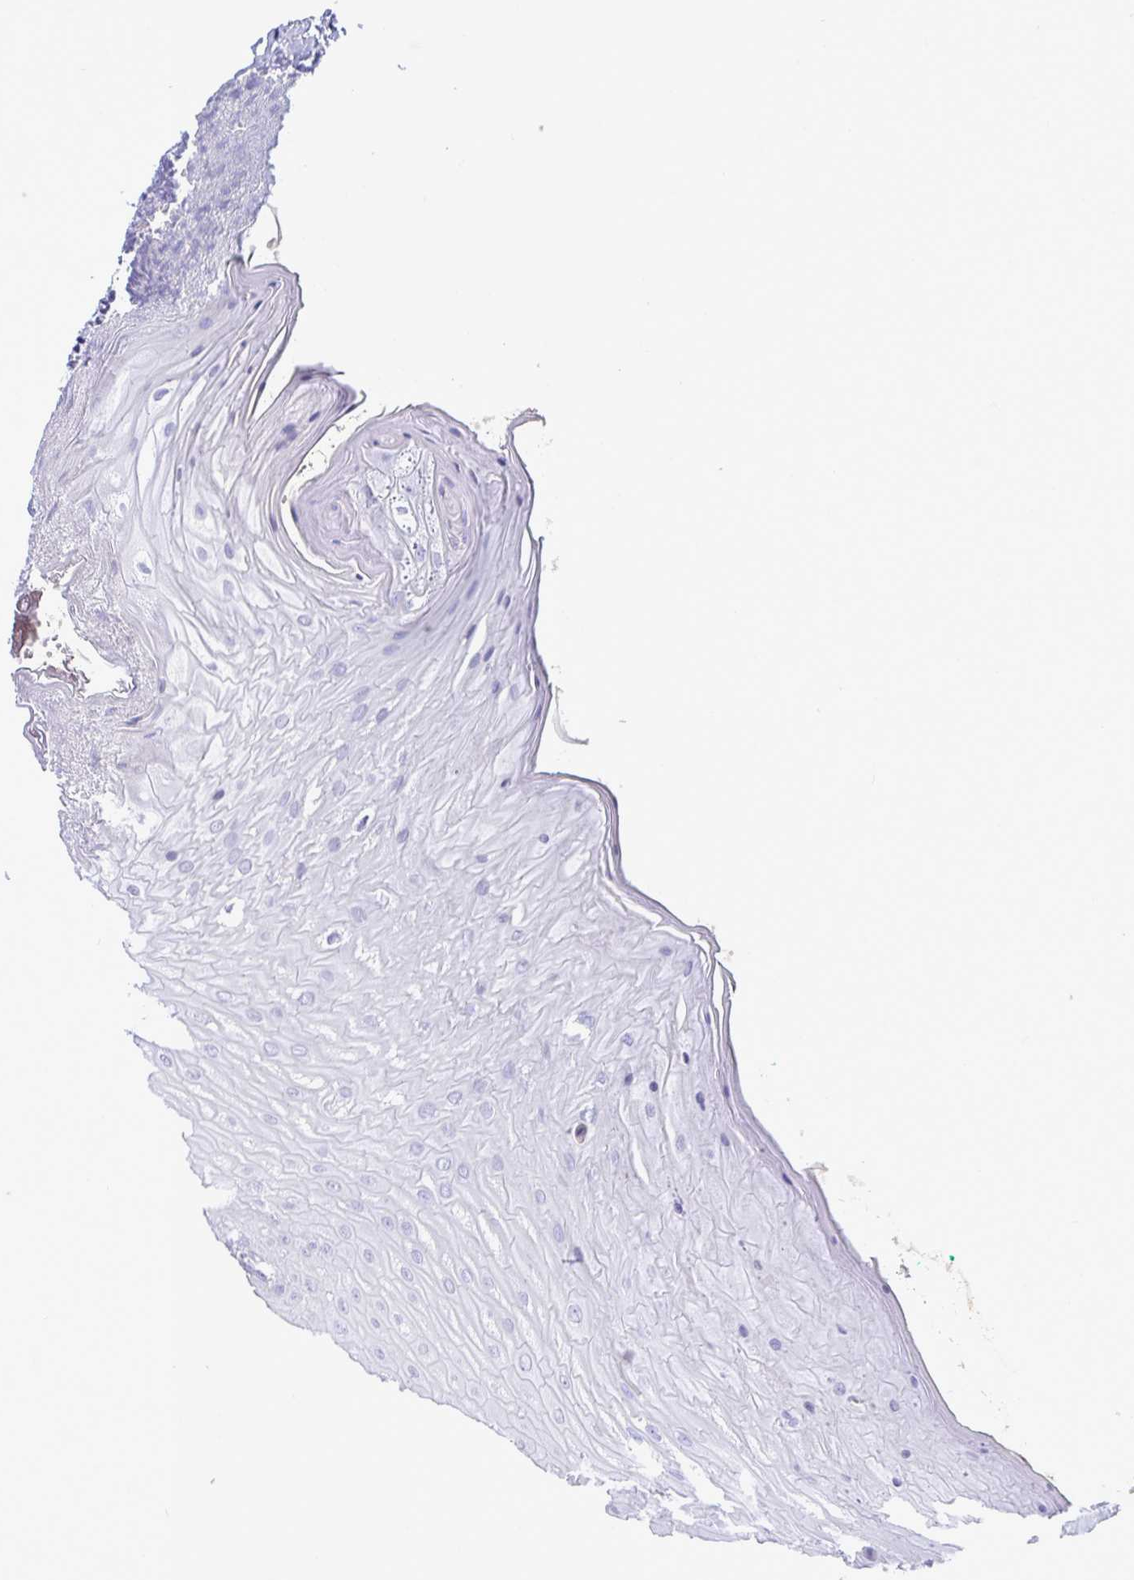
{"staining": {"intensity": "negative", "quantity": "none", "location": "none"}, "tissue": "oral mucosa", "cell_type": "Squamous epithelial cells", "image_type": "normal", "snomed": [{"axis": "morphology", "description": "Normal tissue, NOS"}, {"axis": "topography", "description": "Oral tissue"}, {"axis": "topography", "description": "Tounge, NOS"}, {"axis": "topography", "description": "Head-Neck"}], "caption": "High power microscopy micrograph of an immunohistochemistry (IHC) photomicrograph of unremarkable oral mucosa, revealing no significant staining in squamous epithelial cells. The staining was performed using DAB to visualize the protein expression in brown, while the nuclei were stained in blue with hematoxylin (Magnification: 20x).", "gene": "FAM86B1", "patient": {"sex": "female", "age": 84}}